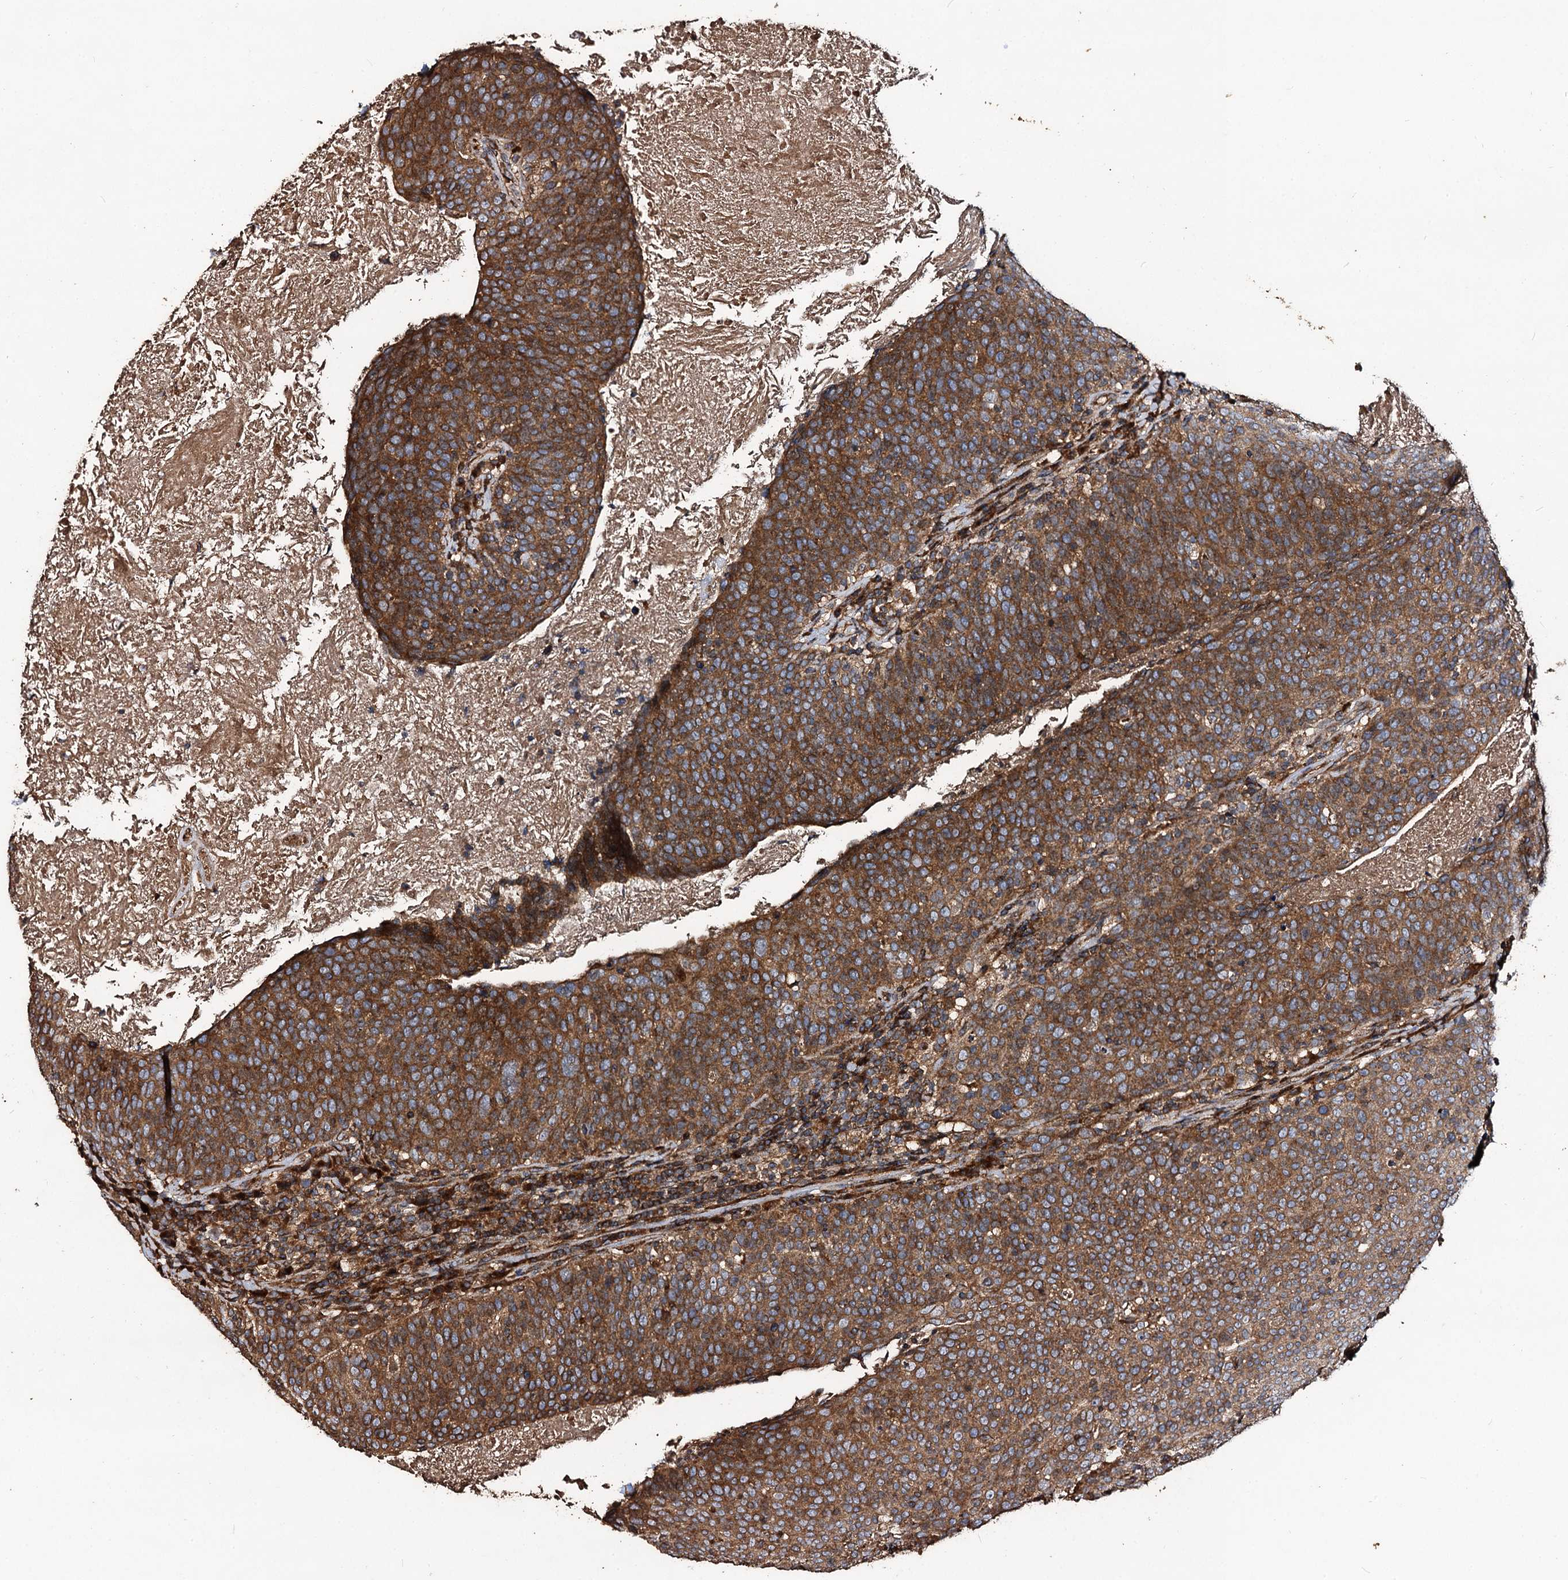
{"staining": {"intensity": "moderate", "quantity": ">75%", "location": "cytoplasmic/membranous"}, "tissue": "head and neck cancer", "cell_type": "Tumor cells", "image_type": "cancer", "snomed": [{"axis": "morphology", "description": "Squamous cell carcinoma, NOS"}, {"axis": "morphology", "description": "Squamous cell carcinoma, metastatic, NOS"}, {"axis": "topography", "description": "Lymph node"}, {"axis": "topography", "description": "Head-Neck"}], "caption": "About >75% of tumor cells in head and neck cancer (metastatic squamous cell carcinoma) reveal moderate cytoplasmic/membranous protein expression as visualized by brown immunohistochemical staining.", "gene": "NOTCH2NLA", "patient": {"sex": "male", "age": 62}}